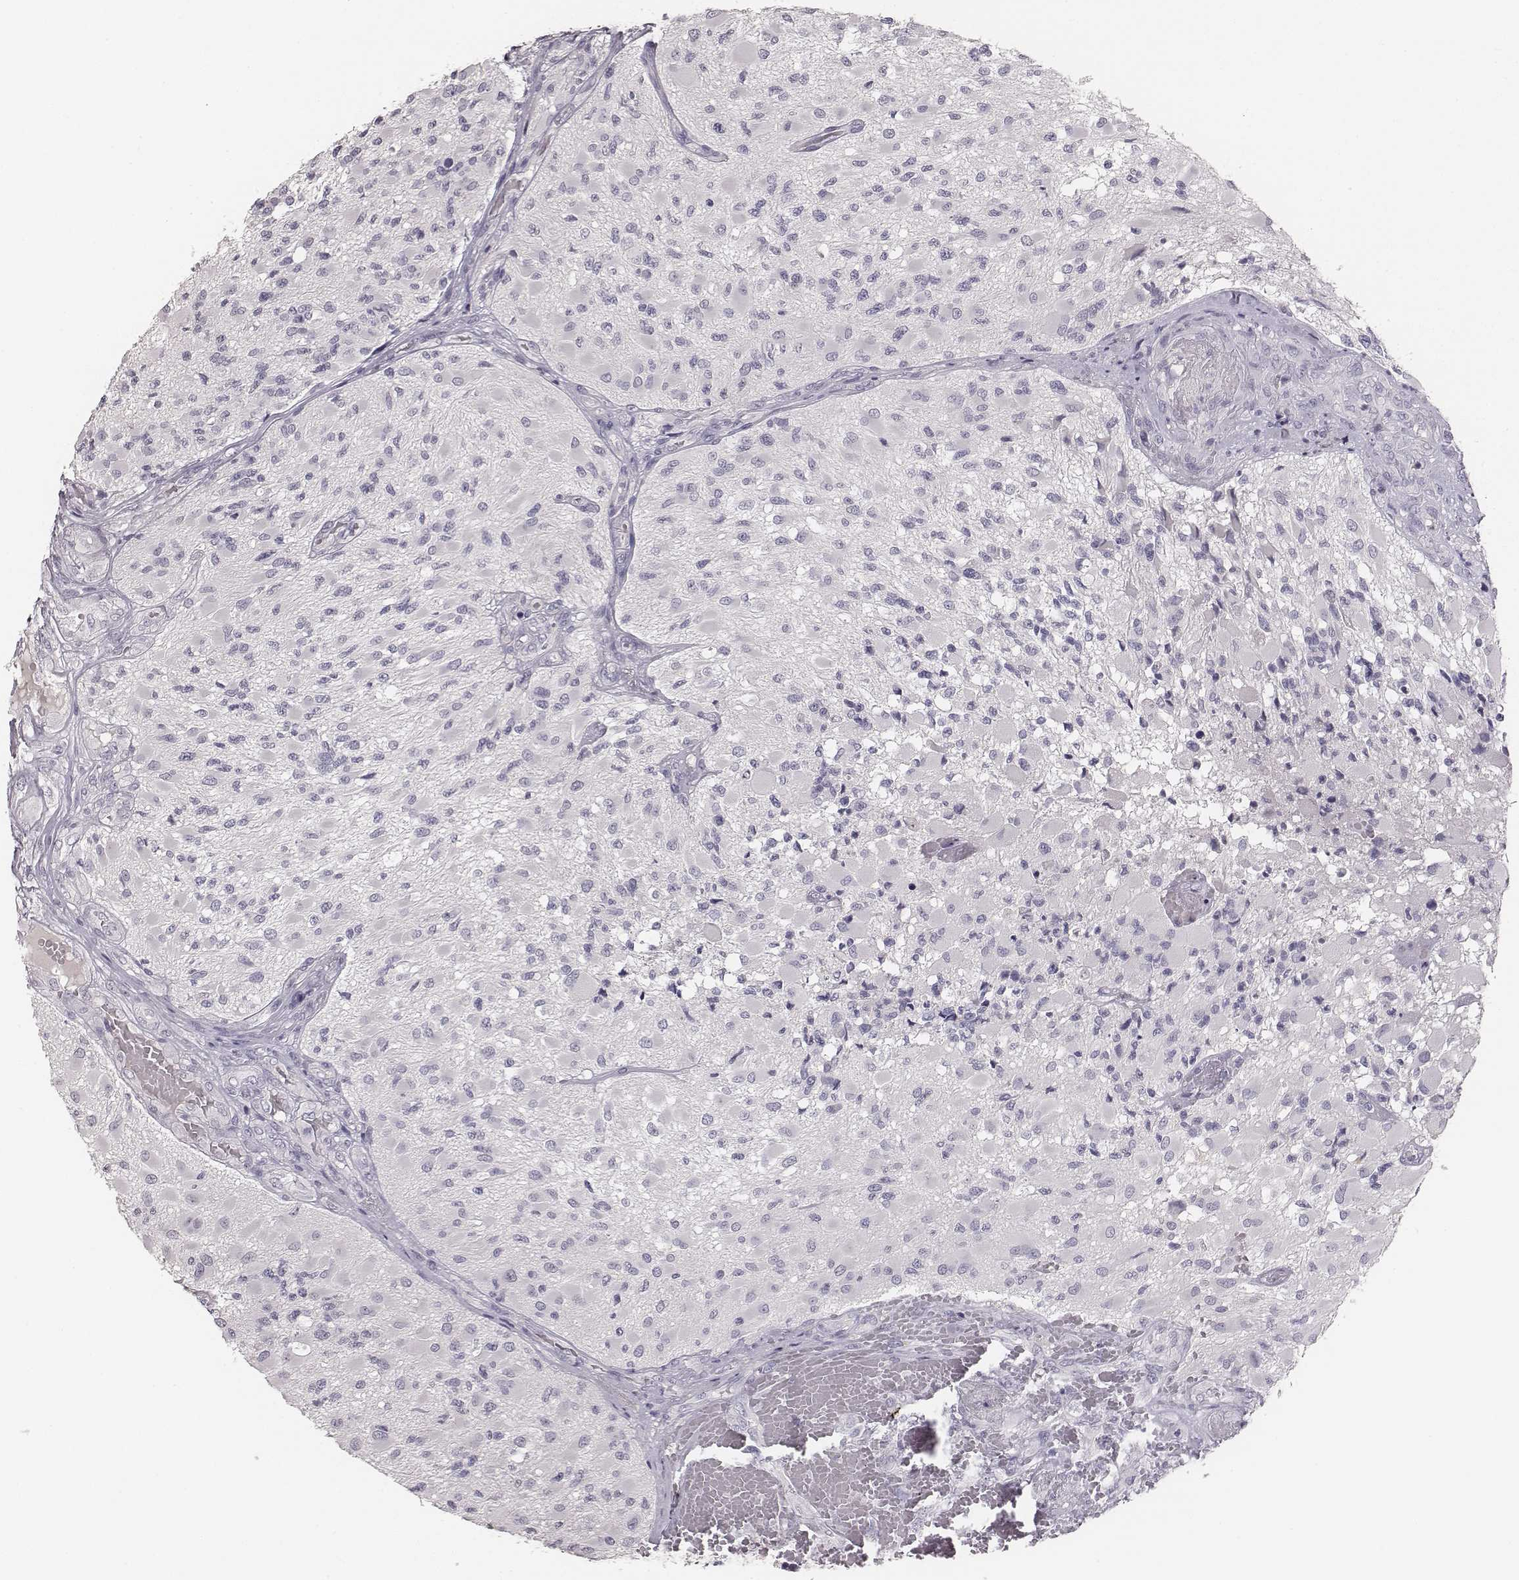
{"staining": {"intensity": "negative", "quantity": "none", "location": "none"}, "tissue": "glioma", "cell_type": "Tumor cells", "image_type": "cancer", "snomed": [{"axis": "morphology", "description": "Glioma, malignant, High grade"}, {"axis": "topography", "description": "Brain"}], "caption": "An IHC image of glioma is shown. There is no staining in tumor cells of glioma.", "gene": "MYH6", "patient": {"sex": "female", "age": 63}}